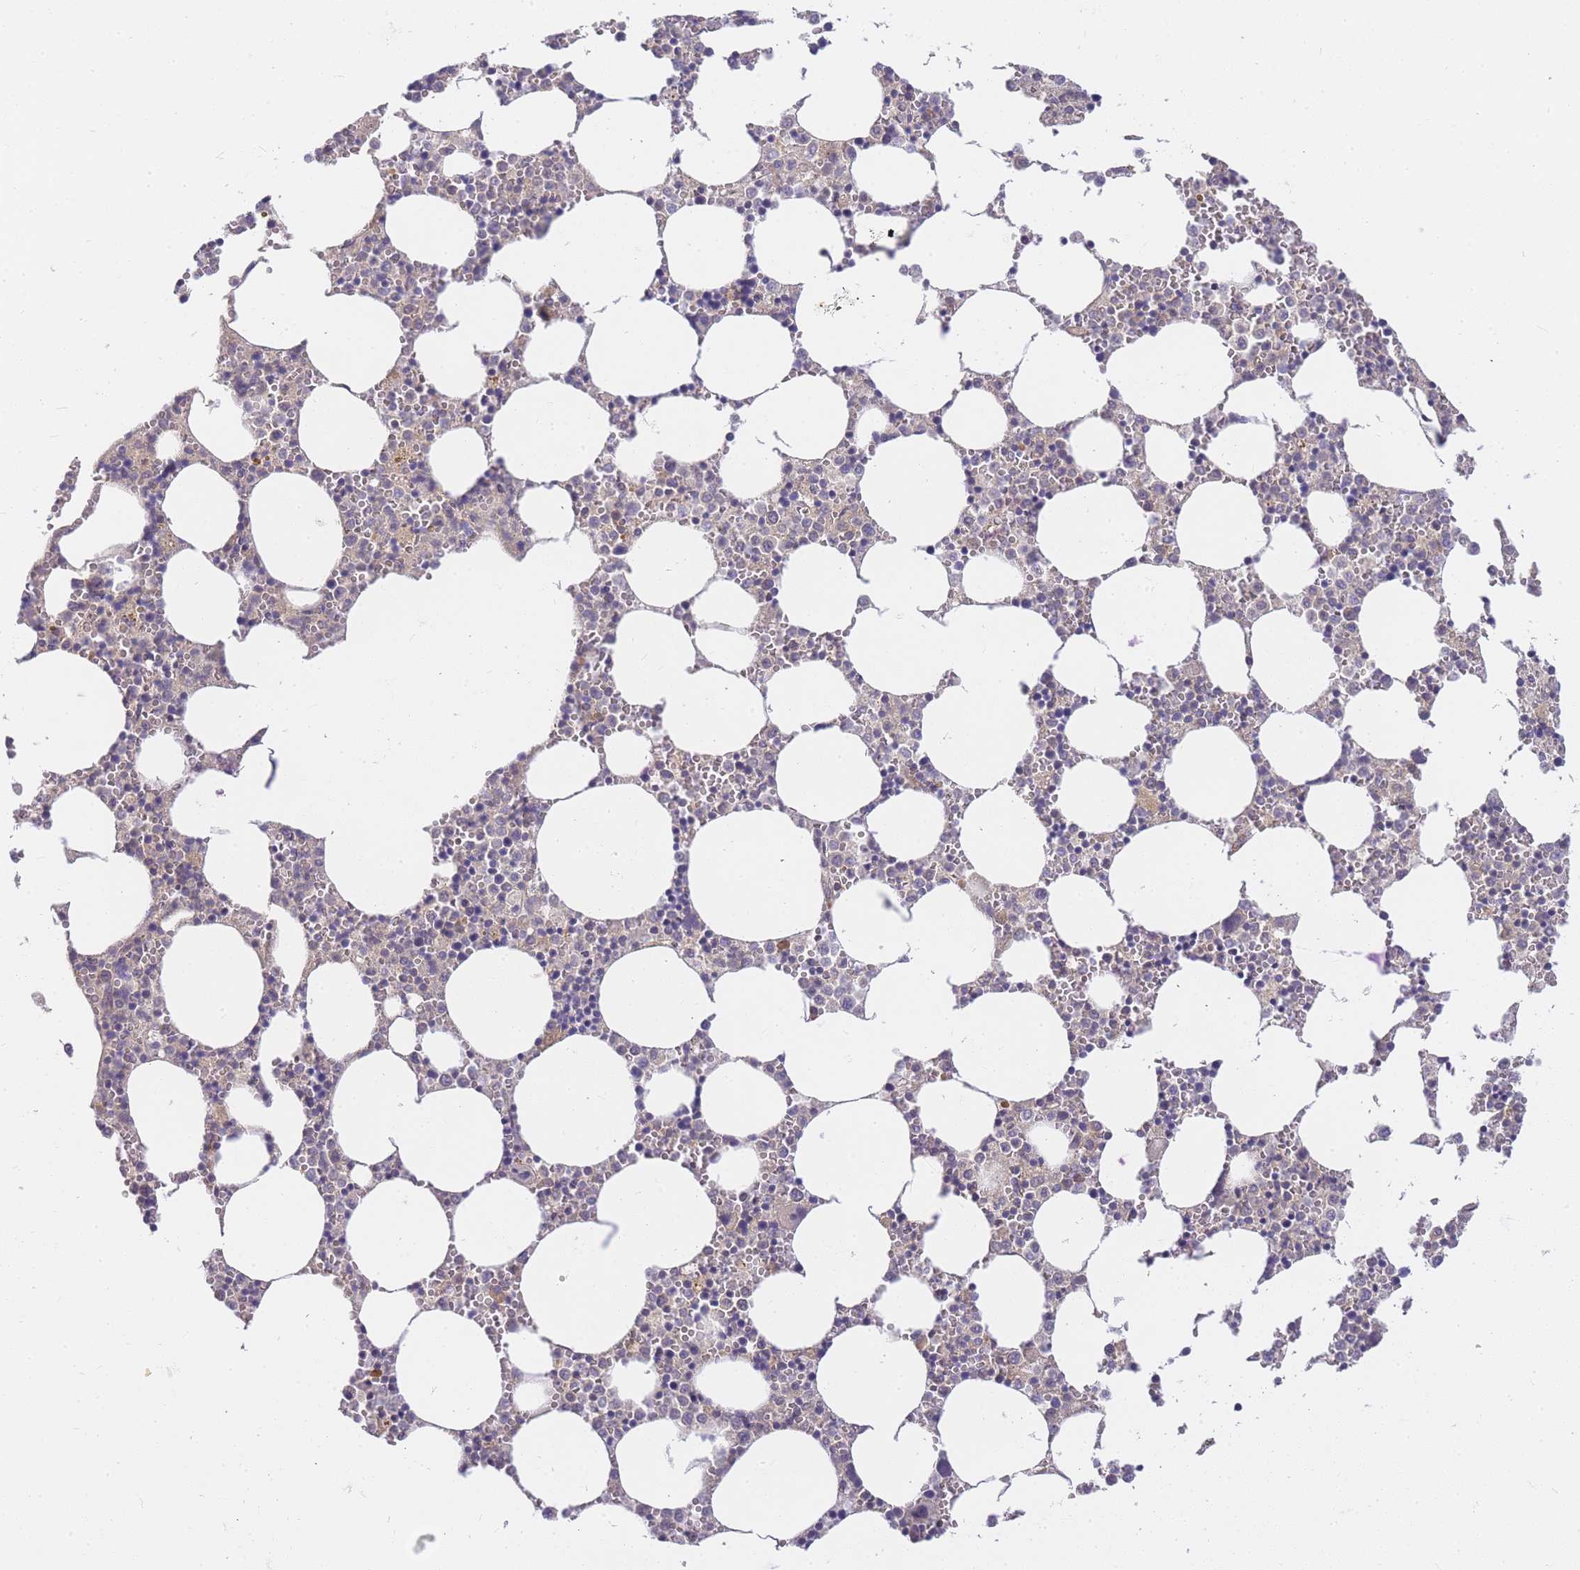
{"staining": {"intensity": "negative", "quantity": "none", "location": "none"}, "tissue": "bone marrow", "cell_type": "Hematopoietic cells", "image_type": "normal", "snomed": [{"axis": "morphology", "description": "Normal tissue, NOS"}, {"axis": "topography", "description": "Bone marrow"}], "caption": "Immunohistochemistry image of normal bone marrow: bone marrow stained with DAB (3,3'-diaminobenzidine) reveals no significant protein expression in hematopoietic cells.", "gene": "ZNF577", "patient": {"sex": "female", "age": 64}}